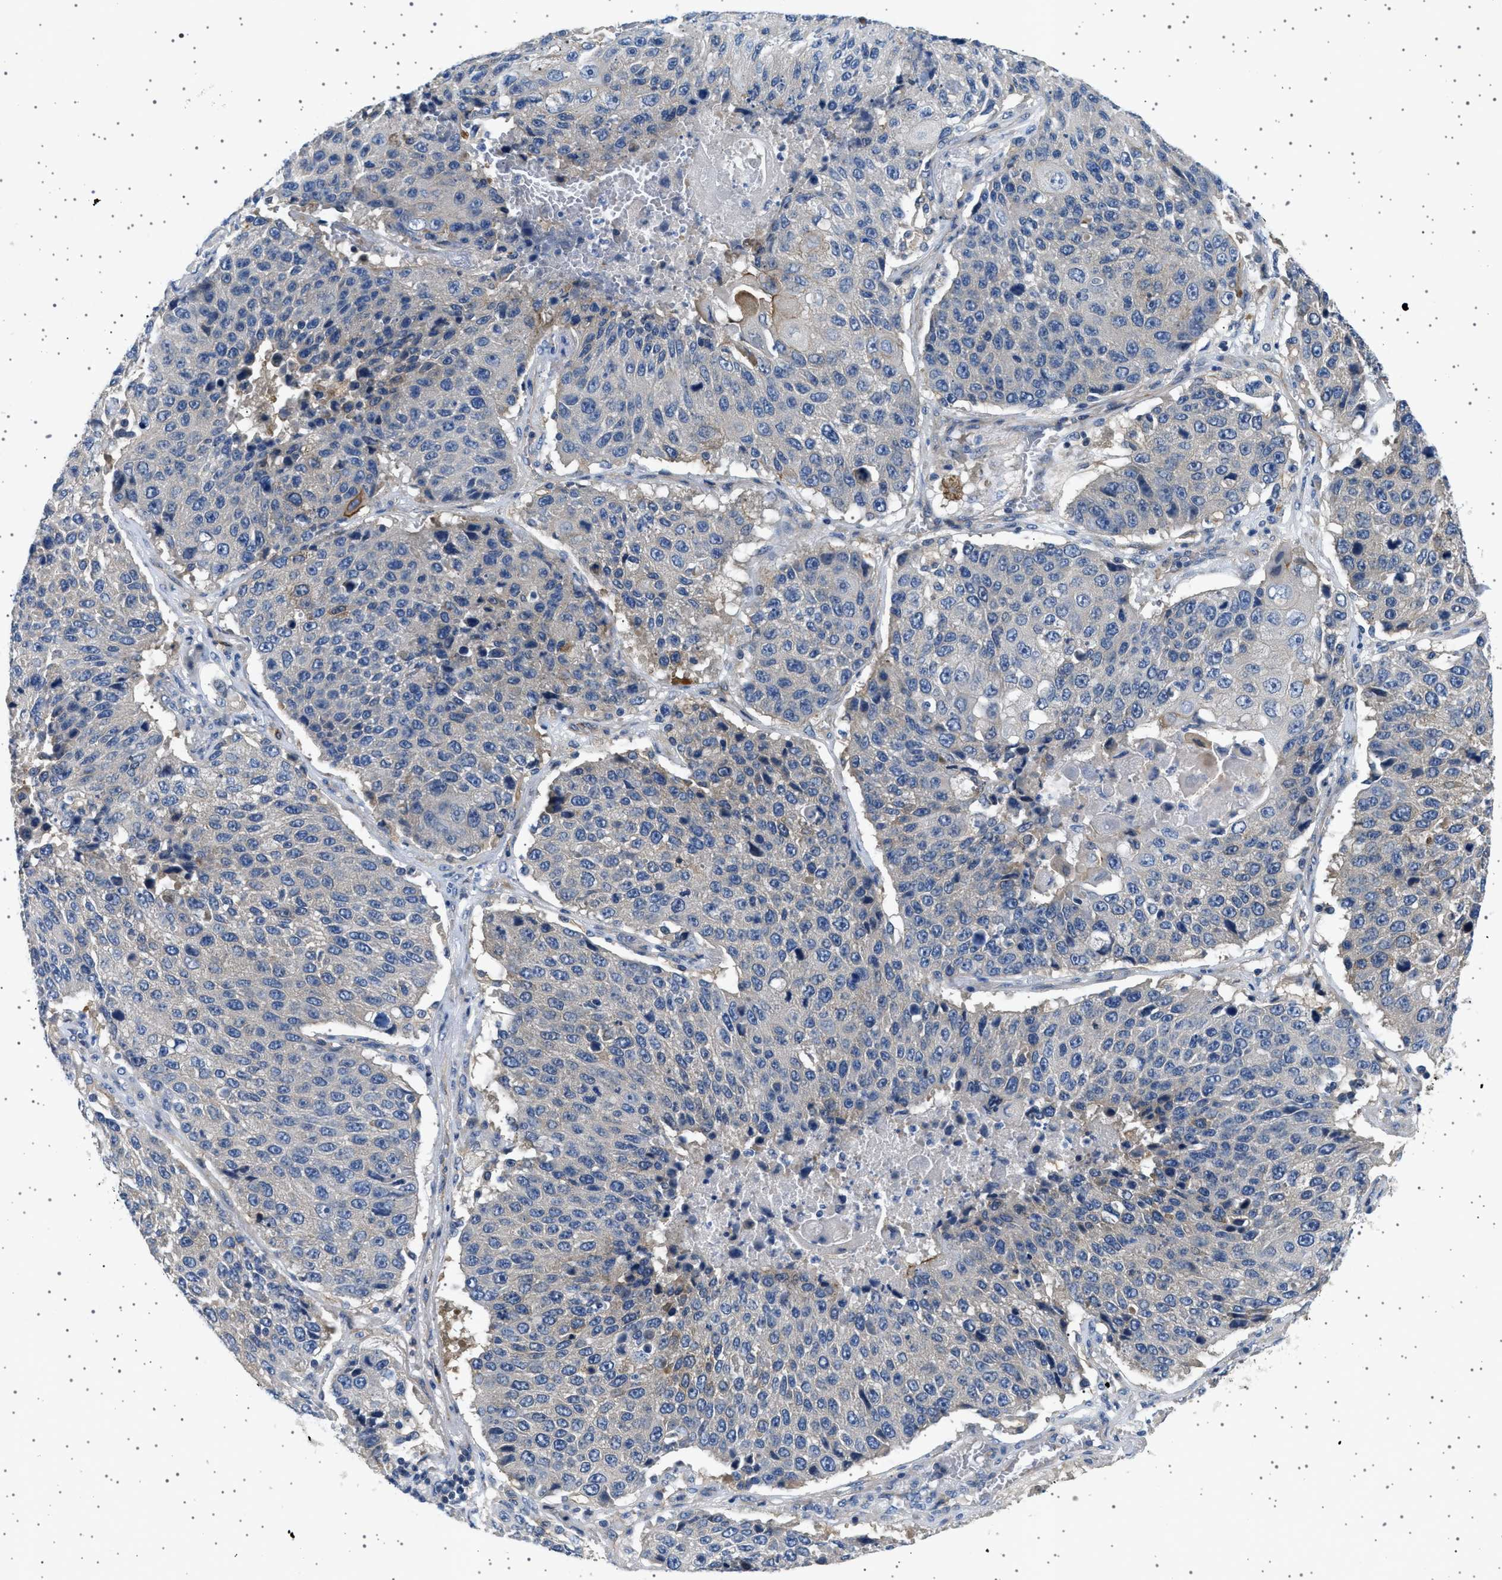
{"staining": {"intensity": "weak", "quantity": "<25%", "location": "cytoplasmic/membranous"}, "tissue": "lung cancer", "cell_type": "Tumor cells", "image_type": "cancer", "snomed": [{"axis": "morphology", "description": "Squamous cell carcinoma, NOS"}, {"axis": "topography", "description": "Lung"}], "caption": "DAB (3,3'-diaminobenzidine) immunohistochemical staining of lung cancer (squamous cell carcinoma) demonstrates no significant staining in tumor cells. The staining was performed using DAB to visualize the protein expression in brown, while the nuclei were stained in blue with hematoxylin (Magnification: 20x).", "gene": "PLPP6", "patient": {"sex": "male", "age": 61}}